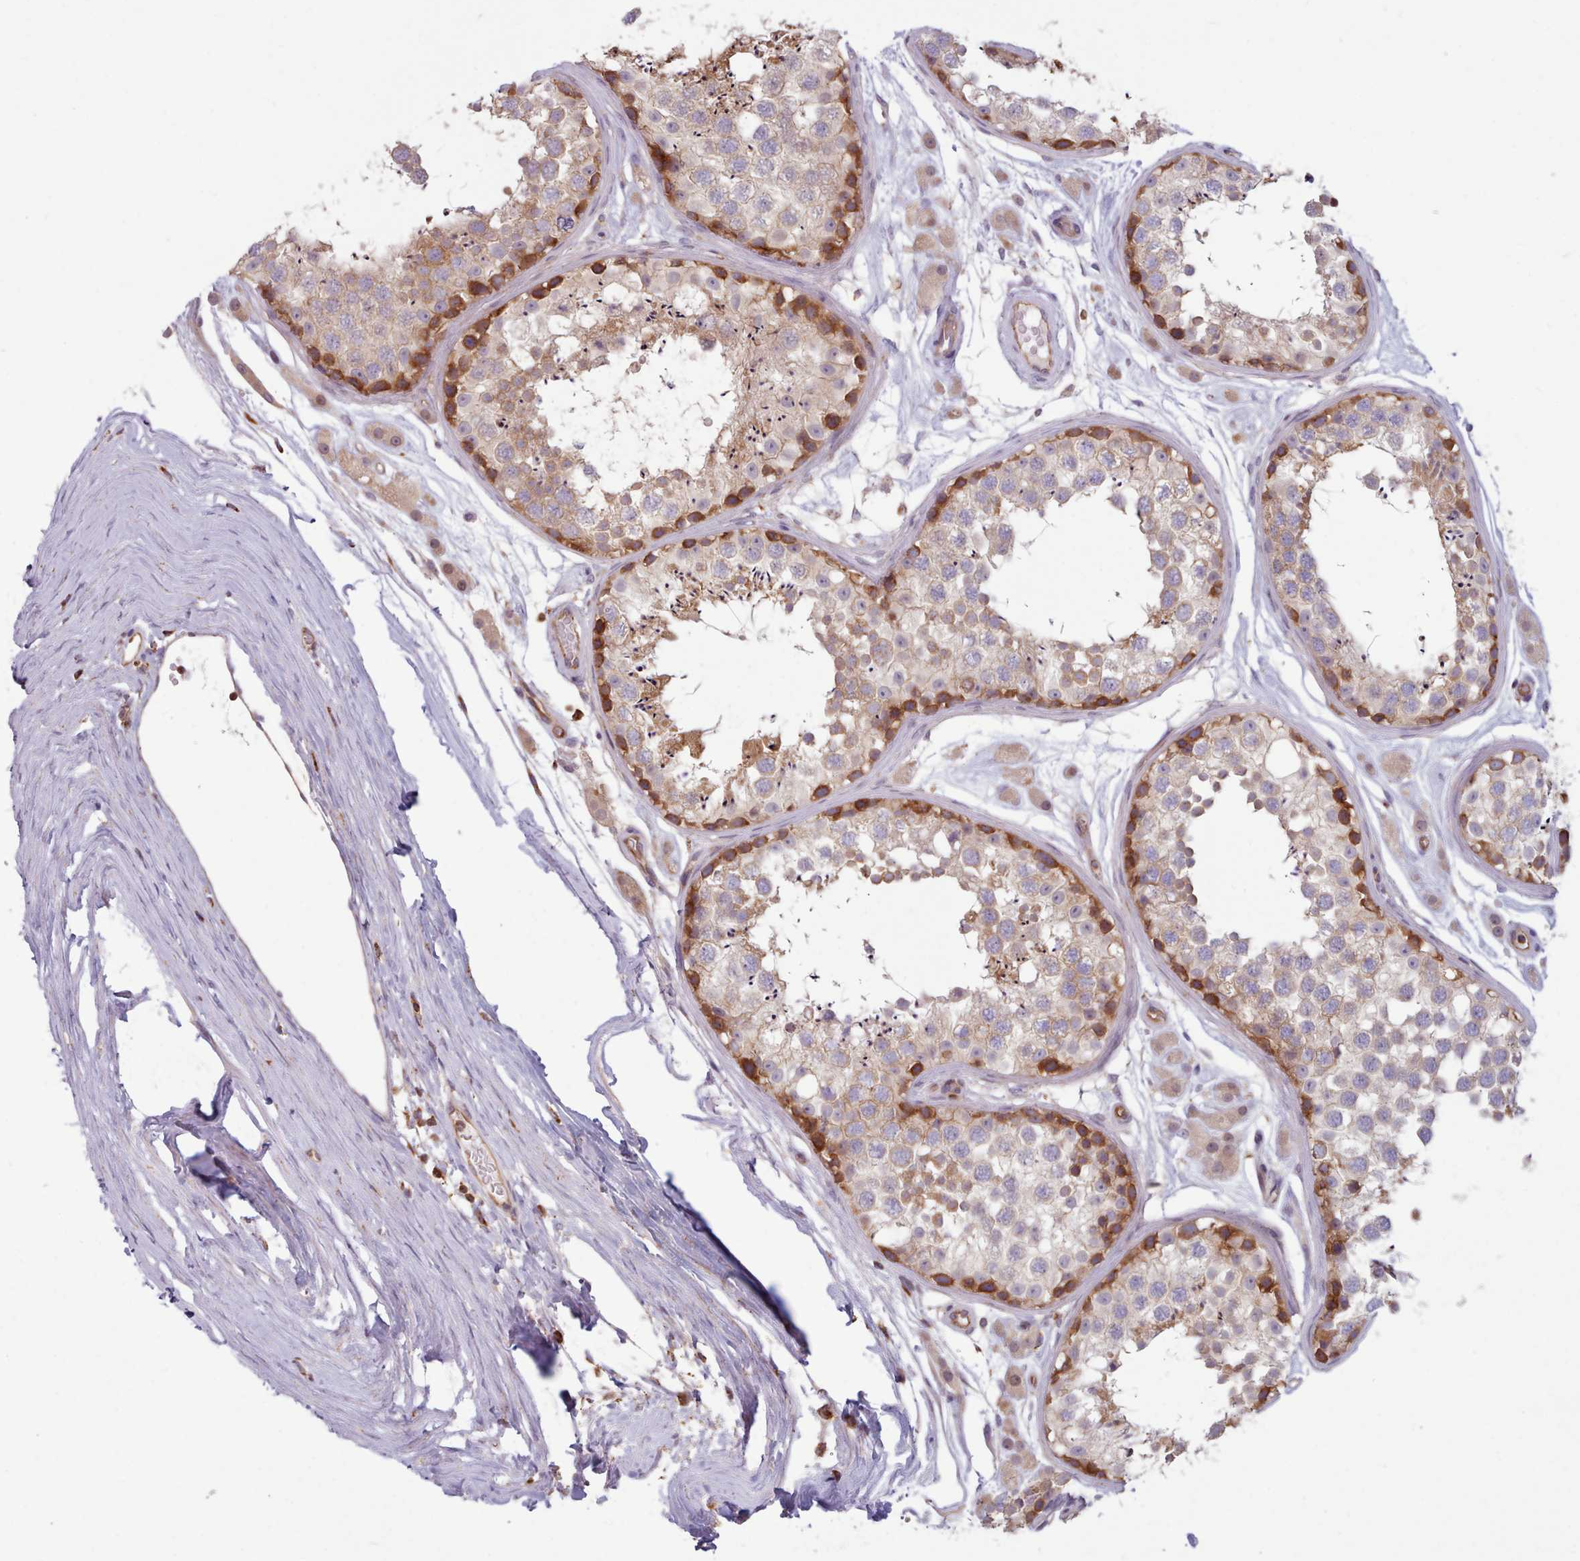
{"staining": {"intensity": "strong", "quantity": "25%-75%", "location": "cytoplasmic/membranous"}, "tissue": "testis", "cell_type": "Cells in seminiferous ducts", "image_type": "normal", "snomed": [{"axis": "morphology", "description": "Normal tissue, NOS"}, {"axis": "topography", "description": "Testis"}], "caption": "Approximately 25%-75% of cells in seminiferous ducts in unremarkable human testis demonstrate strong cytoplasmic/membranous protein expression as visualized by brown immunohistochemical staining.", "gene": "CRYBG1", "patient": {"sex": "male", "age": 25}}